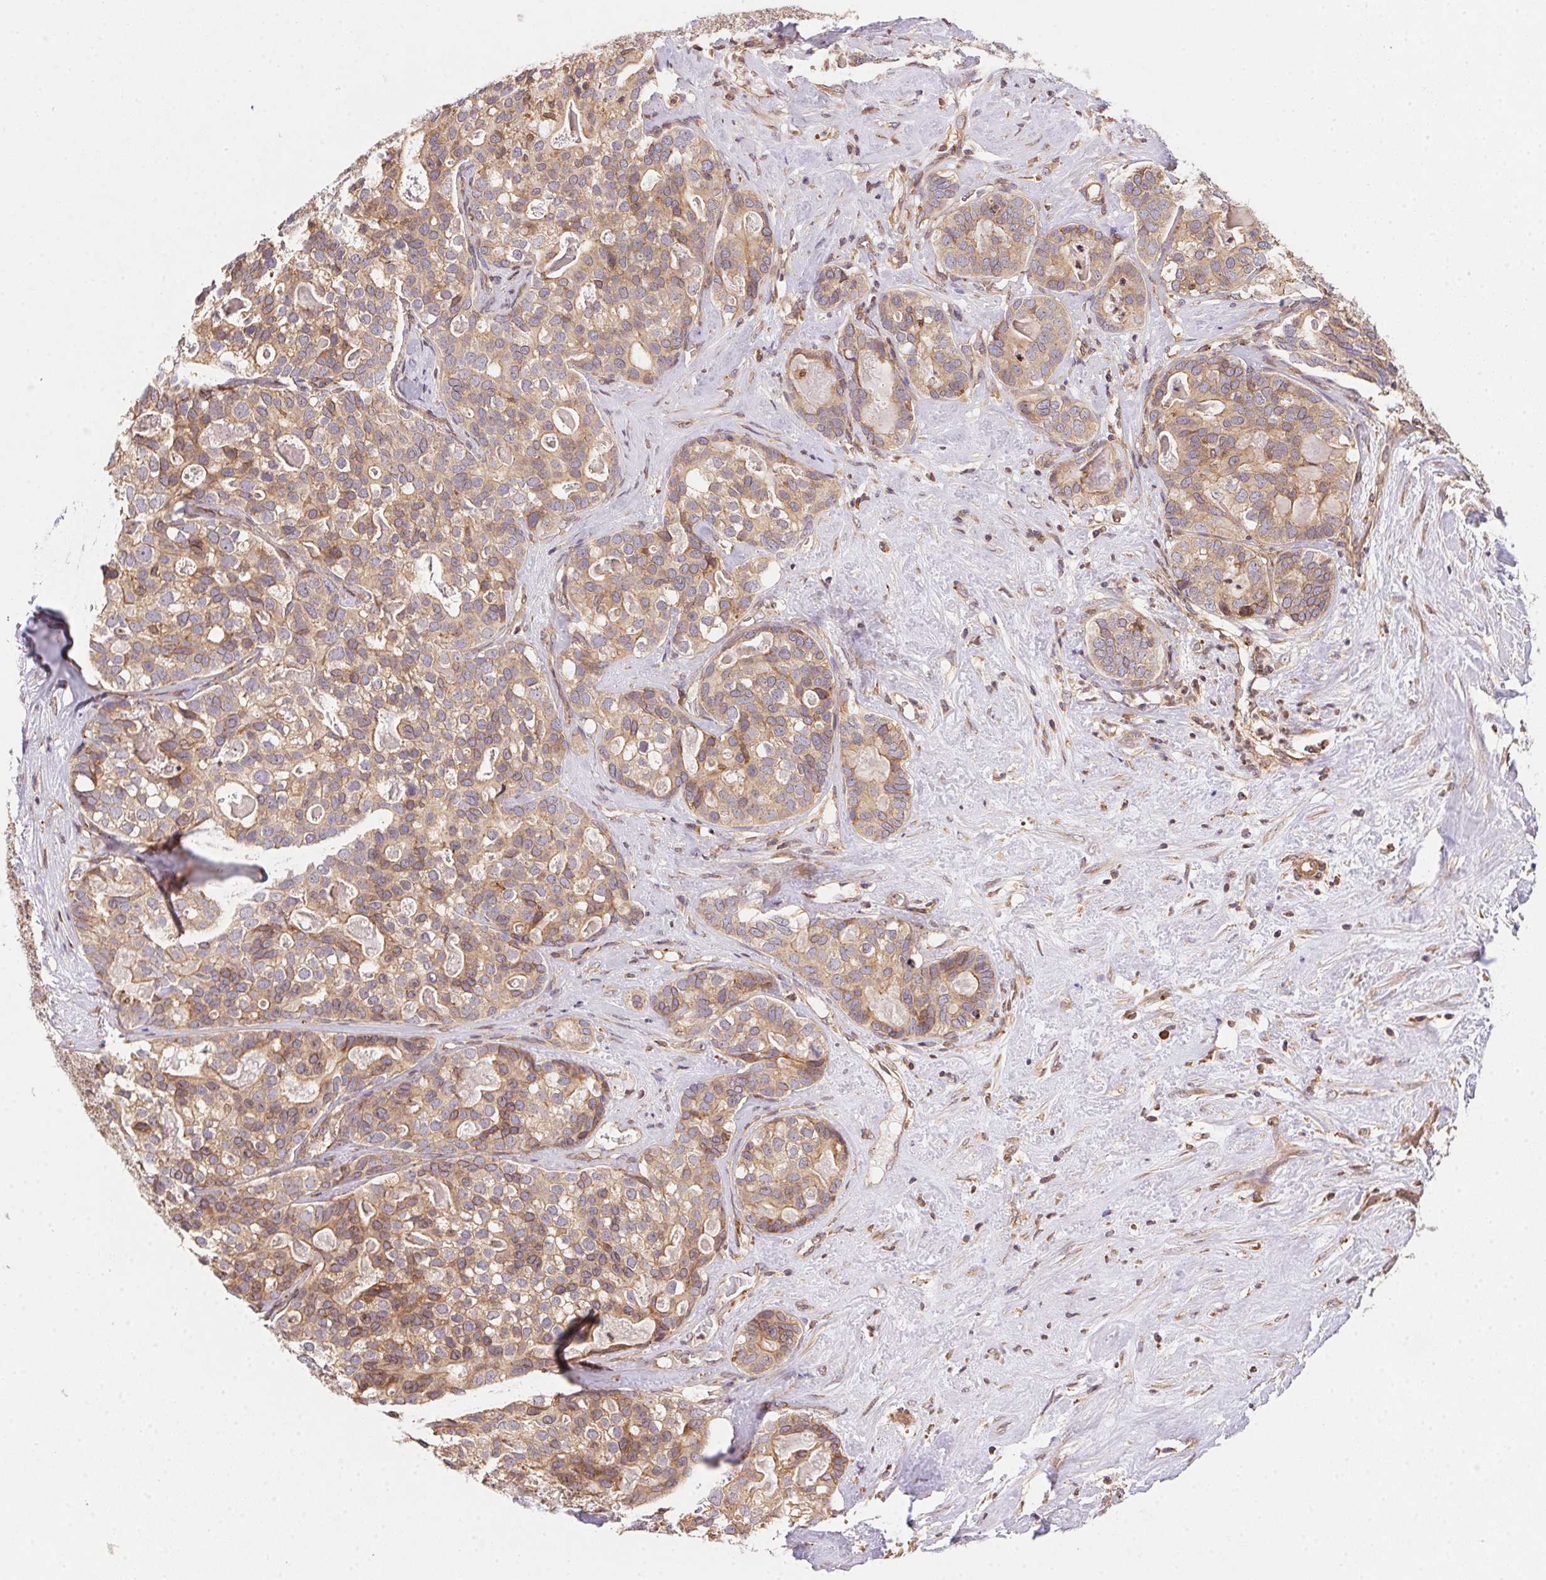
{"staining": {"intensity": "weak", "quantity": ">75%", "location": "cytoplasmic/membranous"}, "tissue": "liver cancer", "cell_type": "Tumor cells", "image_type": "cancer", "snomed": [{"axis": "morphology", "description": "Cholangiocarcinoma"}, {"axis": "topography", "description": "Liver"}], "caption": "Immunohistochemical staining of human liver cholangiocarcinoma demonstrates low levels of weak cytoplasmic/membranous staining in approximately >75% of tumor cells.", "gene": "MEX3D", "patient": {"sex": "male", "age": 56}}